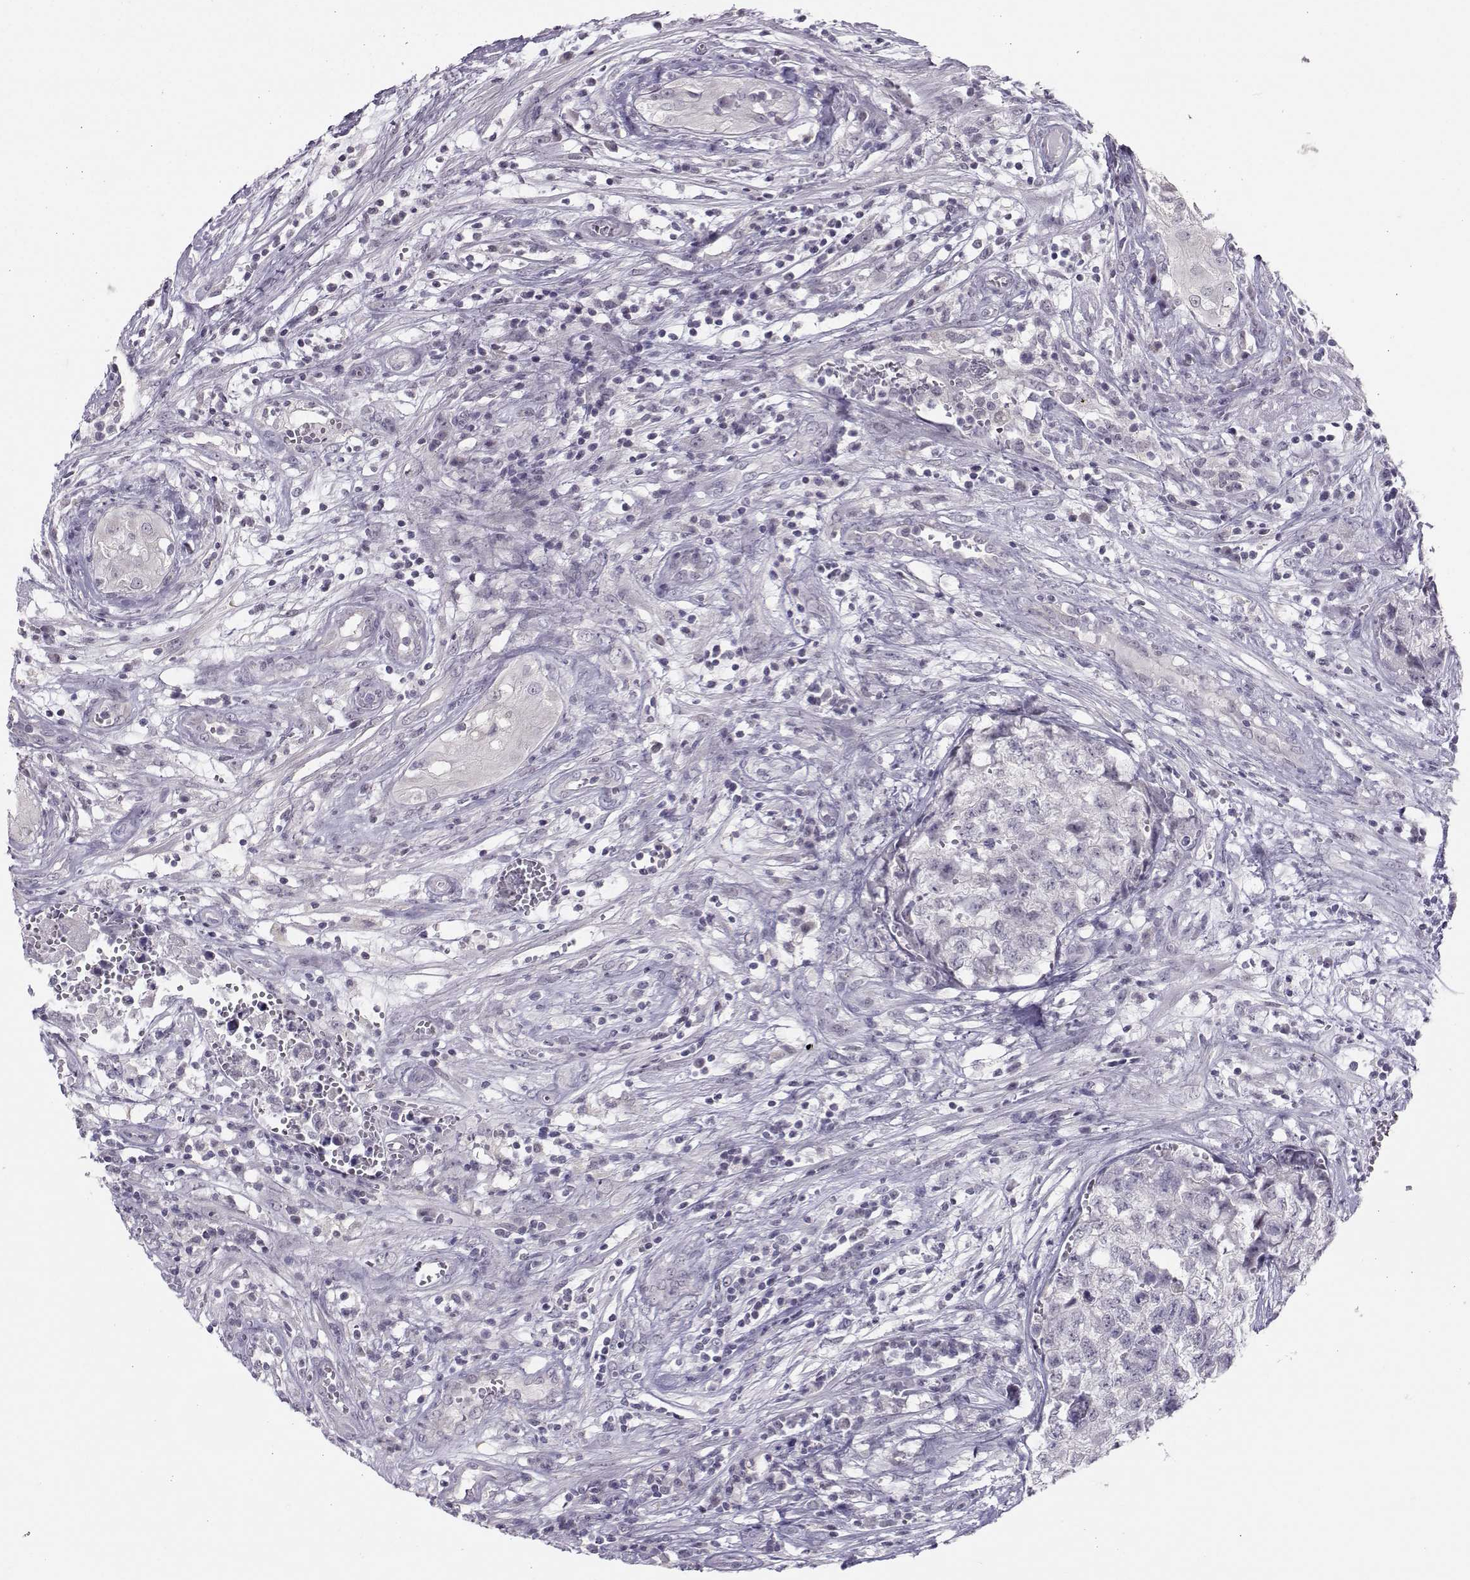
{"staining": {"intensity": "negative", "quantity": "none", "location": "none"}, "tissue": "testis cancer", "cell_type": "Tumor cells", "image_type": "cancer", "snomed": [{"axis": "morphology", "description": "Seminoma, NOS"}, {"axis": "morphology", "description": "Carcinoma, Embryonal, NOS"}, {"axis": "topography", "description": "Testis"}], "caption": "This is a histopathology image of IHC staining of seminoma (testis), which shows no expression in tumor cells. (DAB (3,3'-diaminobenzidine) immunohistochemistry (IHC), high magnification).", "gene": "DNAAF1", "patient": {"sex": "male", "age": 22}}